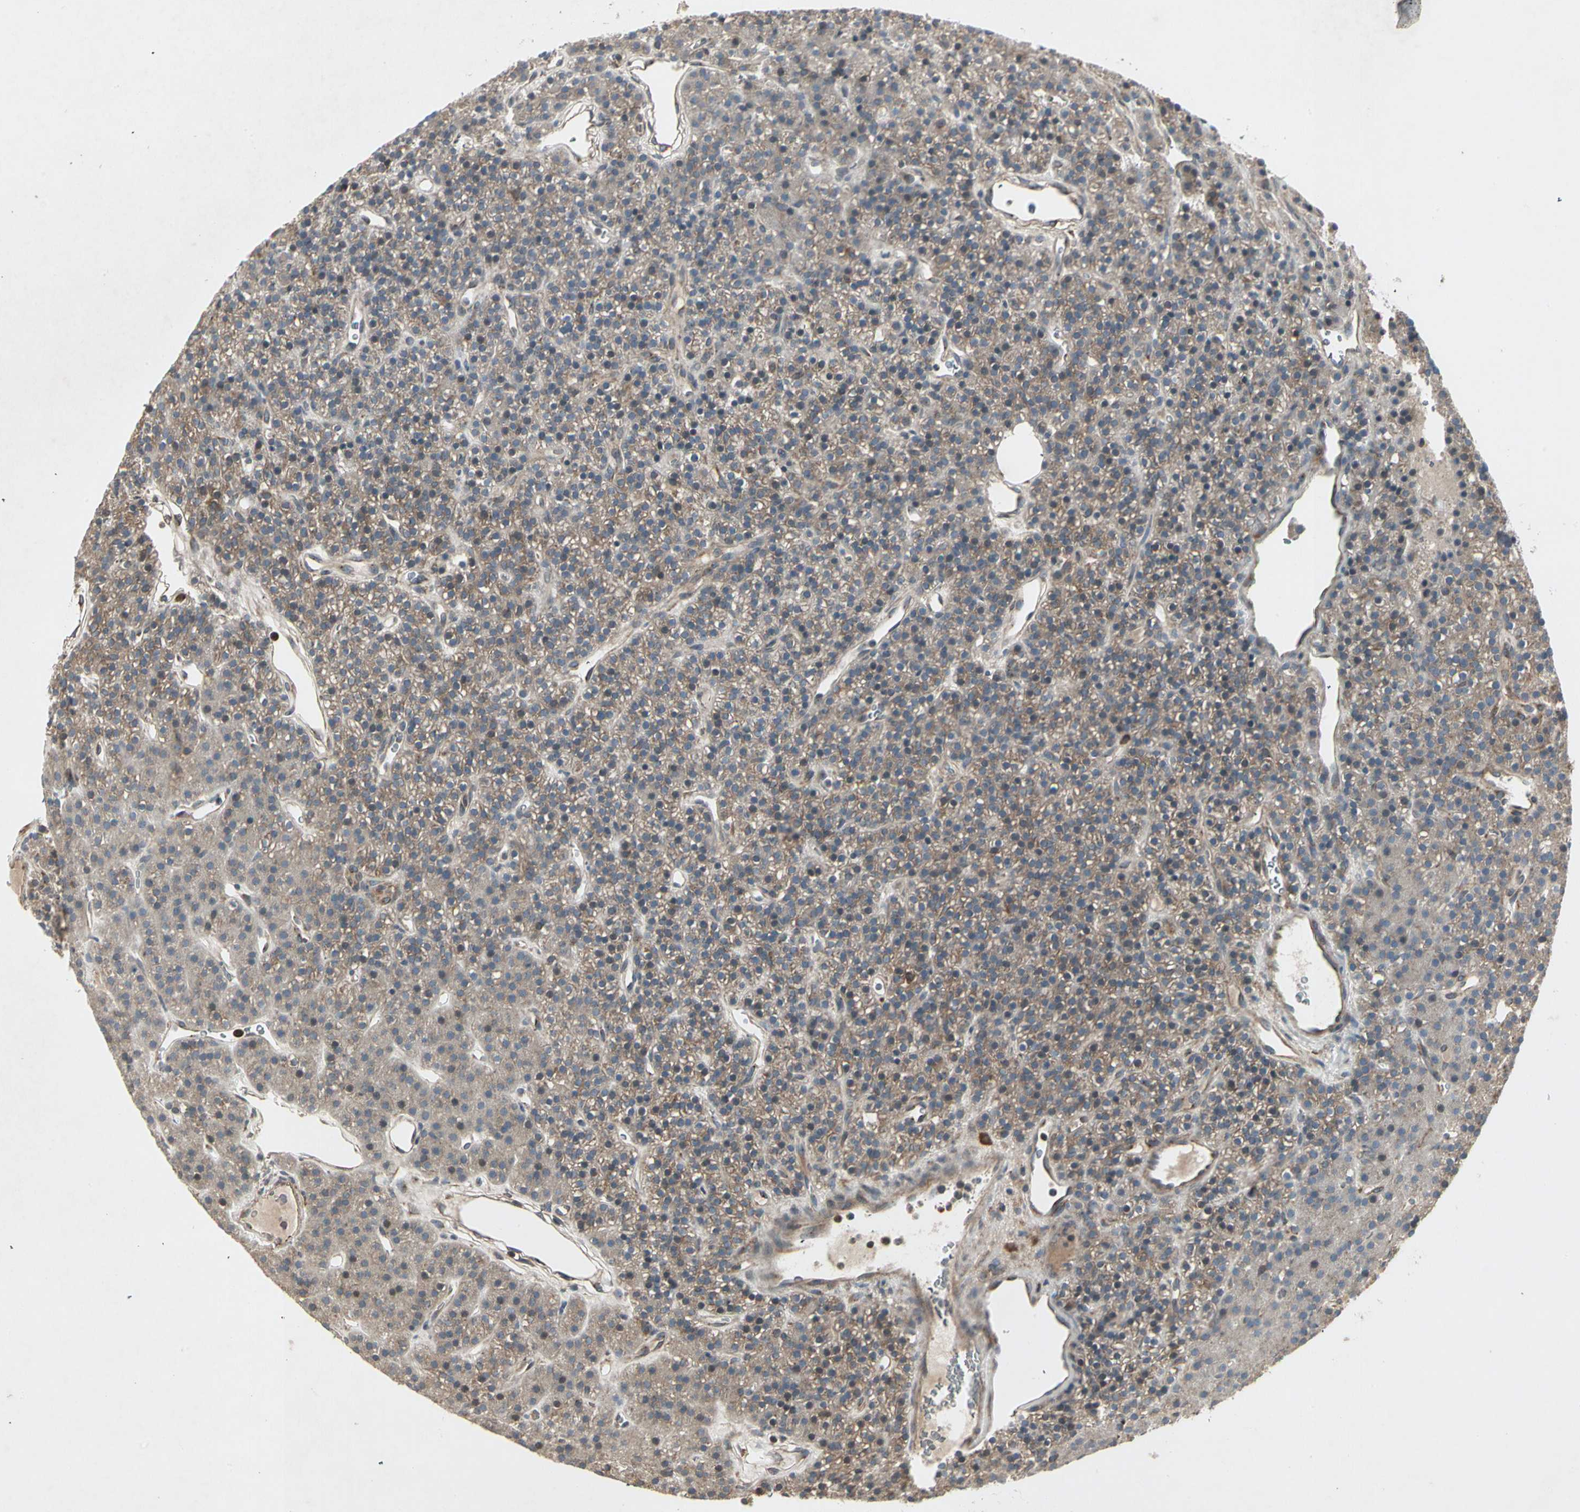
{"staining": {"intensity": "weak", "quantity": ">75%", "location": "cytoplasmic/membranous"}, "tissue": "parathyroid gland", "cell_type": "Glandular cells", "image_type": "normal", "snomed": [{"axis": "morphology", "description": "Normal tissue, NOS"}, {"axis": "morphology", "description": "Hyperplasia, NOS"}, {"axis": "topography", "description": "Parathyroid gland"}], "caption": "This histopathology image displays IHC staining of benign parathyroid gland, with low weak cytoplasmic/membranous positivity in approximately >75% of glandular cells.", "gene": "TEK", "patient": {"sex": "male", "age": 44}}